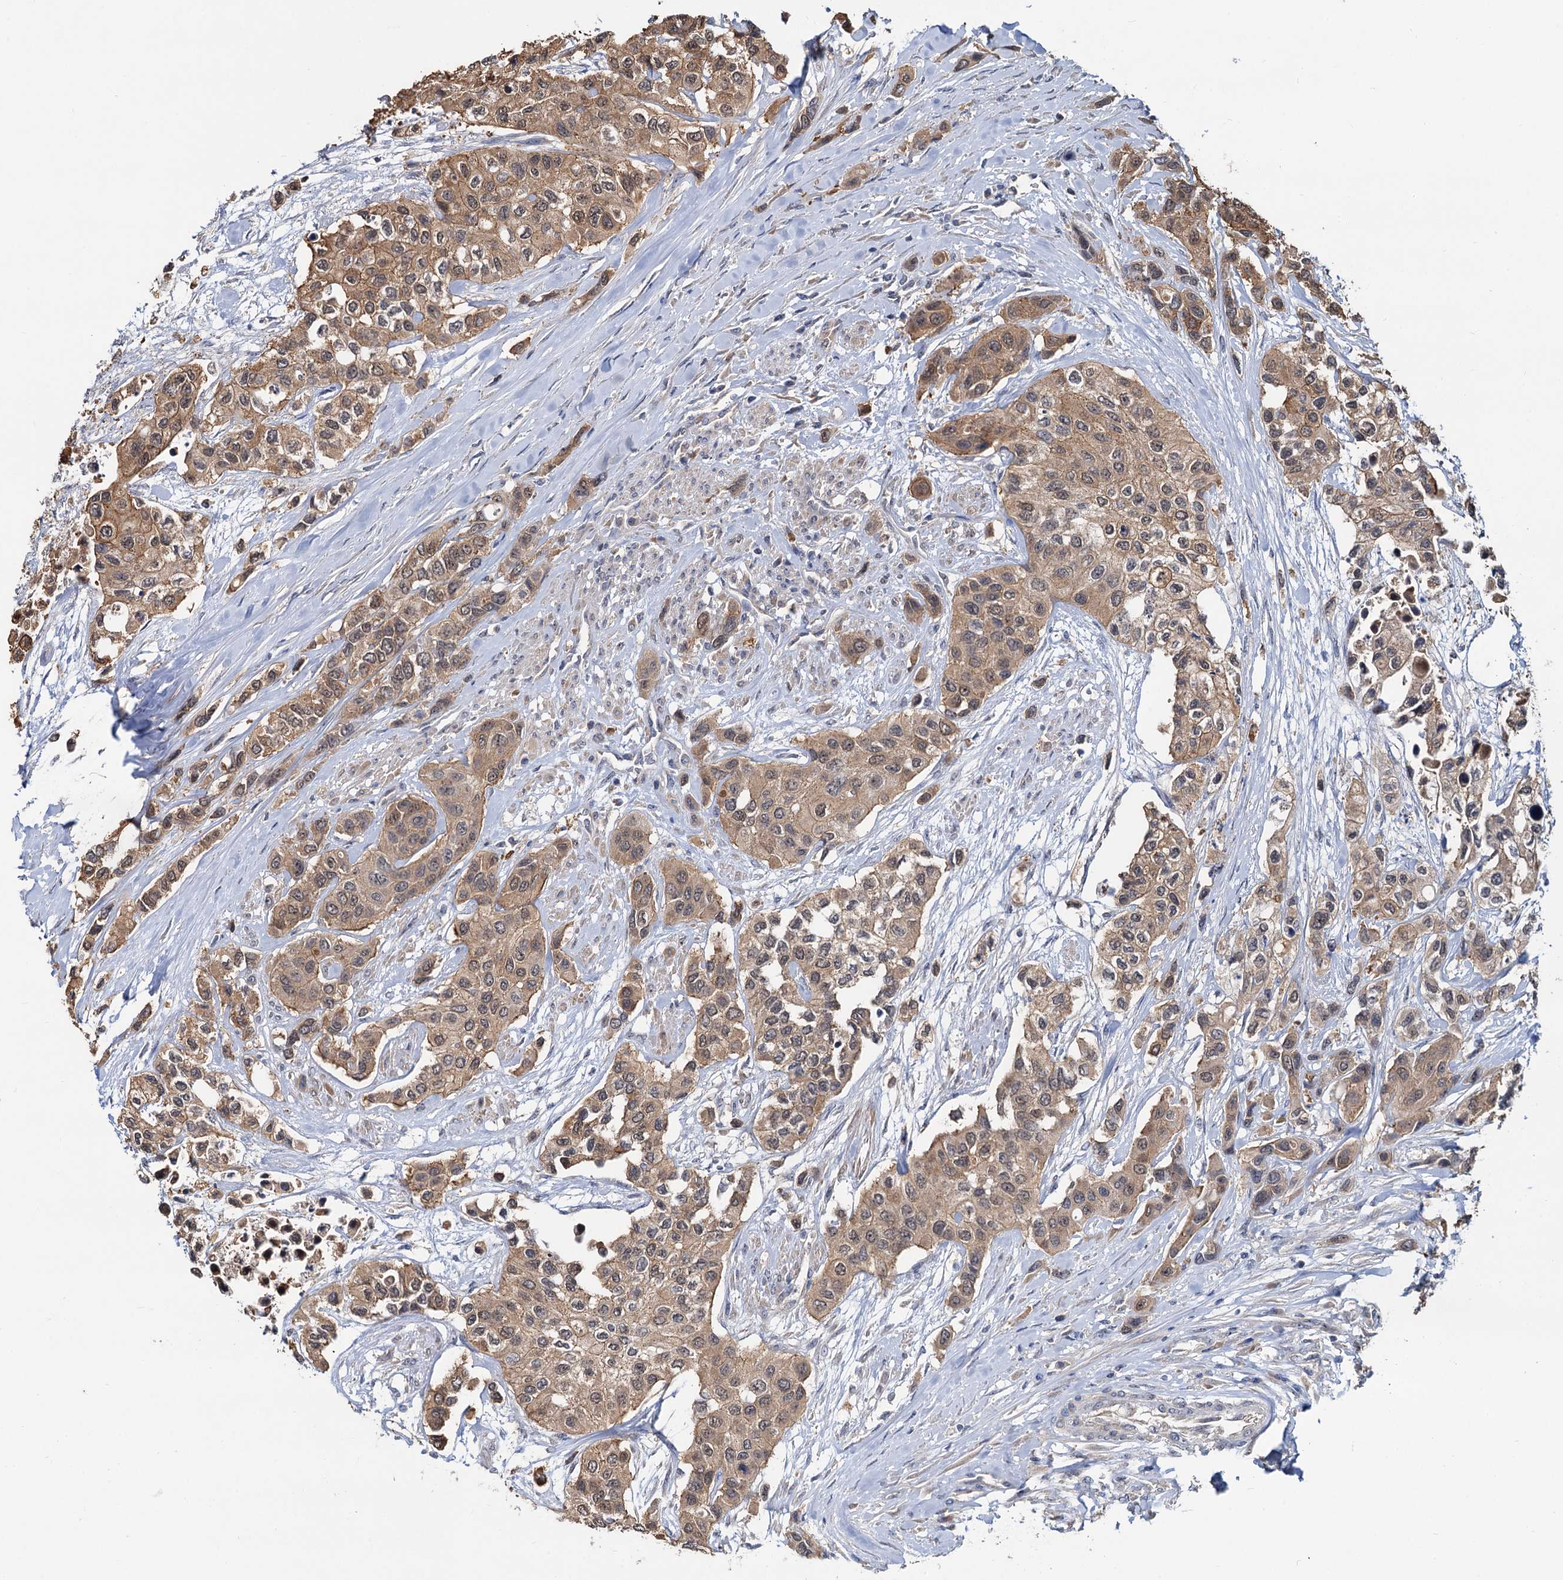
{"staining": {"intensity": "moderate", "quantity": ">75%", "location": "cytoplasmic/membranous"}, "tissue": "urothelial cancer", "cell_type": "Tumor cells", "image_type": "cancer", "snomed": [{"axis": "morphology", "description": "Normal tissue, NOS"}, {"axis": "morphology", "description": "Urothelial carcinoma, High grade"}, {"axis": "topography", "description": "Vascular tissue"}, {"axis": "topography", "description": "Urinary bladder"}], "caption": "Urothelial cancer tissue demonstrates moderate cytoplasmic/membranous expression in approximately >75% of tumor cells", "gene": "SNX15", "patient": {"sex": "female", "age": 56}}